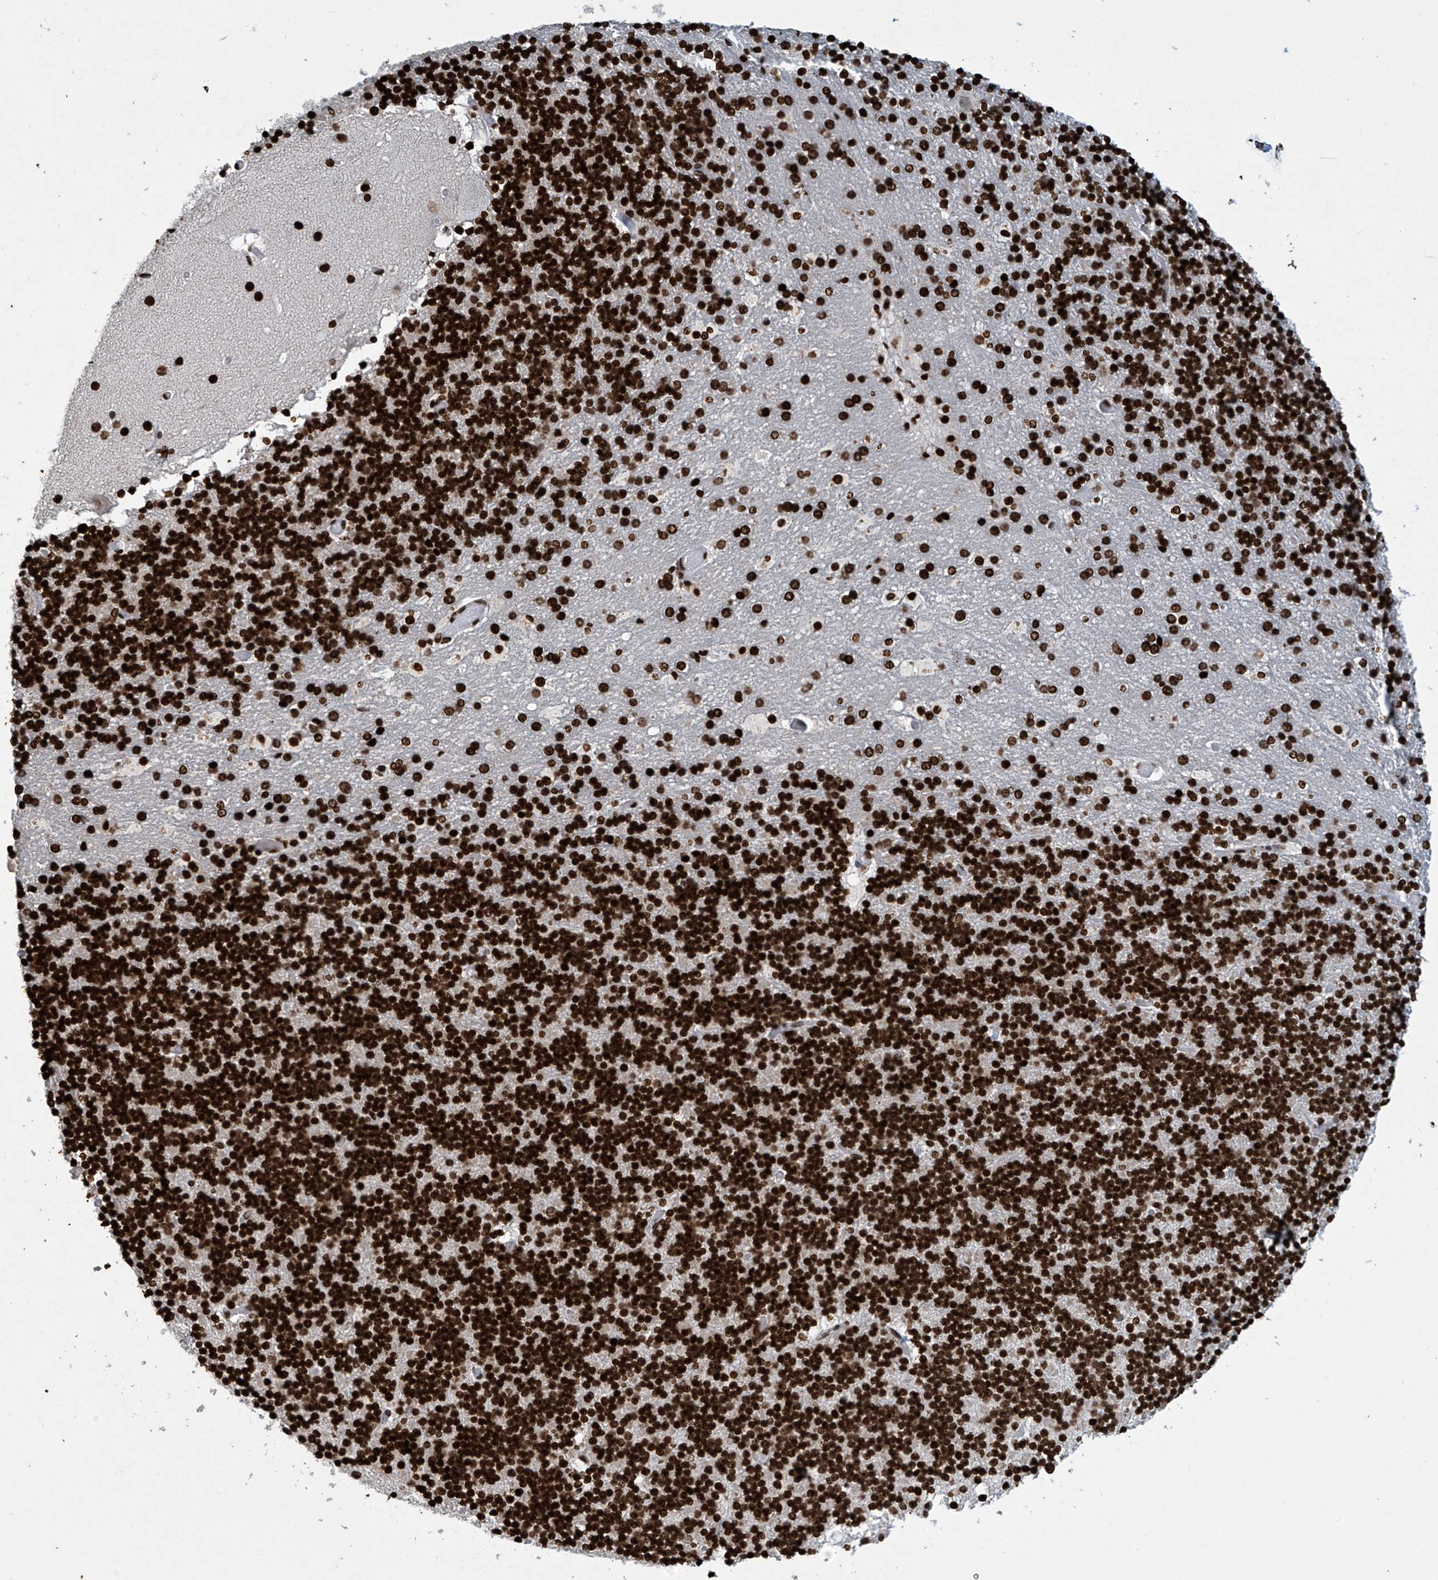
{"staining": {"intensity": "strong", "quantity": ">75%", "location": "nuclear"}, "tissue": "cerebellum", "cell_type": "Cells in granular layer", "image_type": "normal", "snomed": [{"axis": "morphology", "description": "Normal tissue, NOS"}, {"axis": "topography", "description": "Cerebellum"}], "caption": "Immunohistochemistry (DAB) staining of benign human cerebellum demonstrates strong nuclear protein staining in about >75% of cells in granular layer.", "gene": "H4C16", "patient": {"sex": "male", "age": 57}}